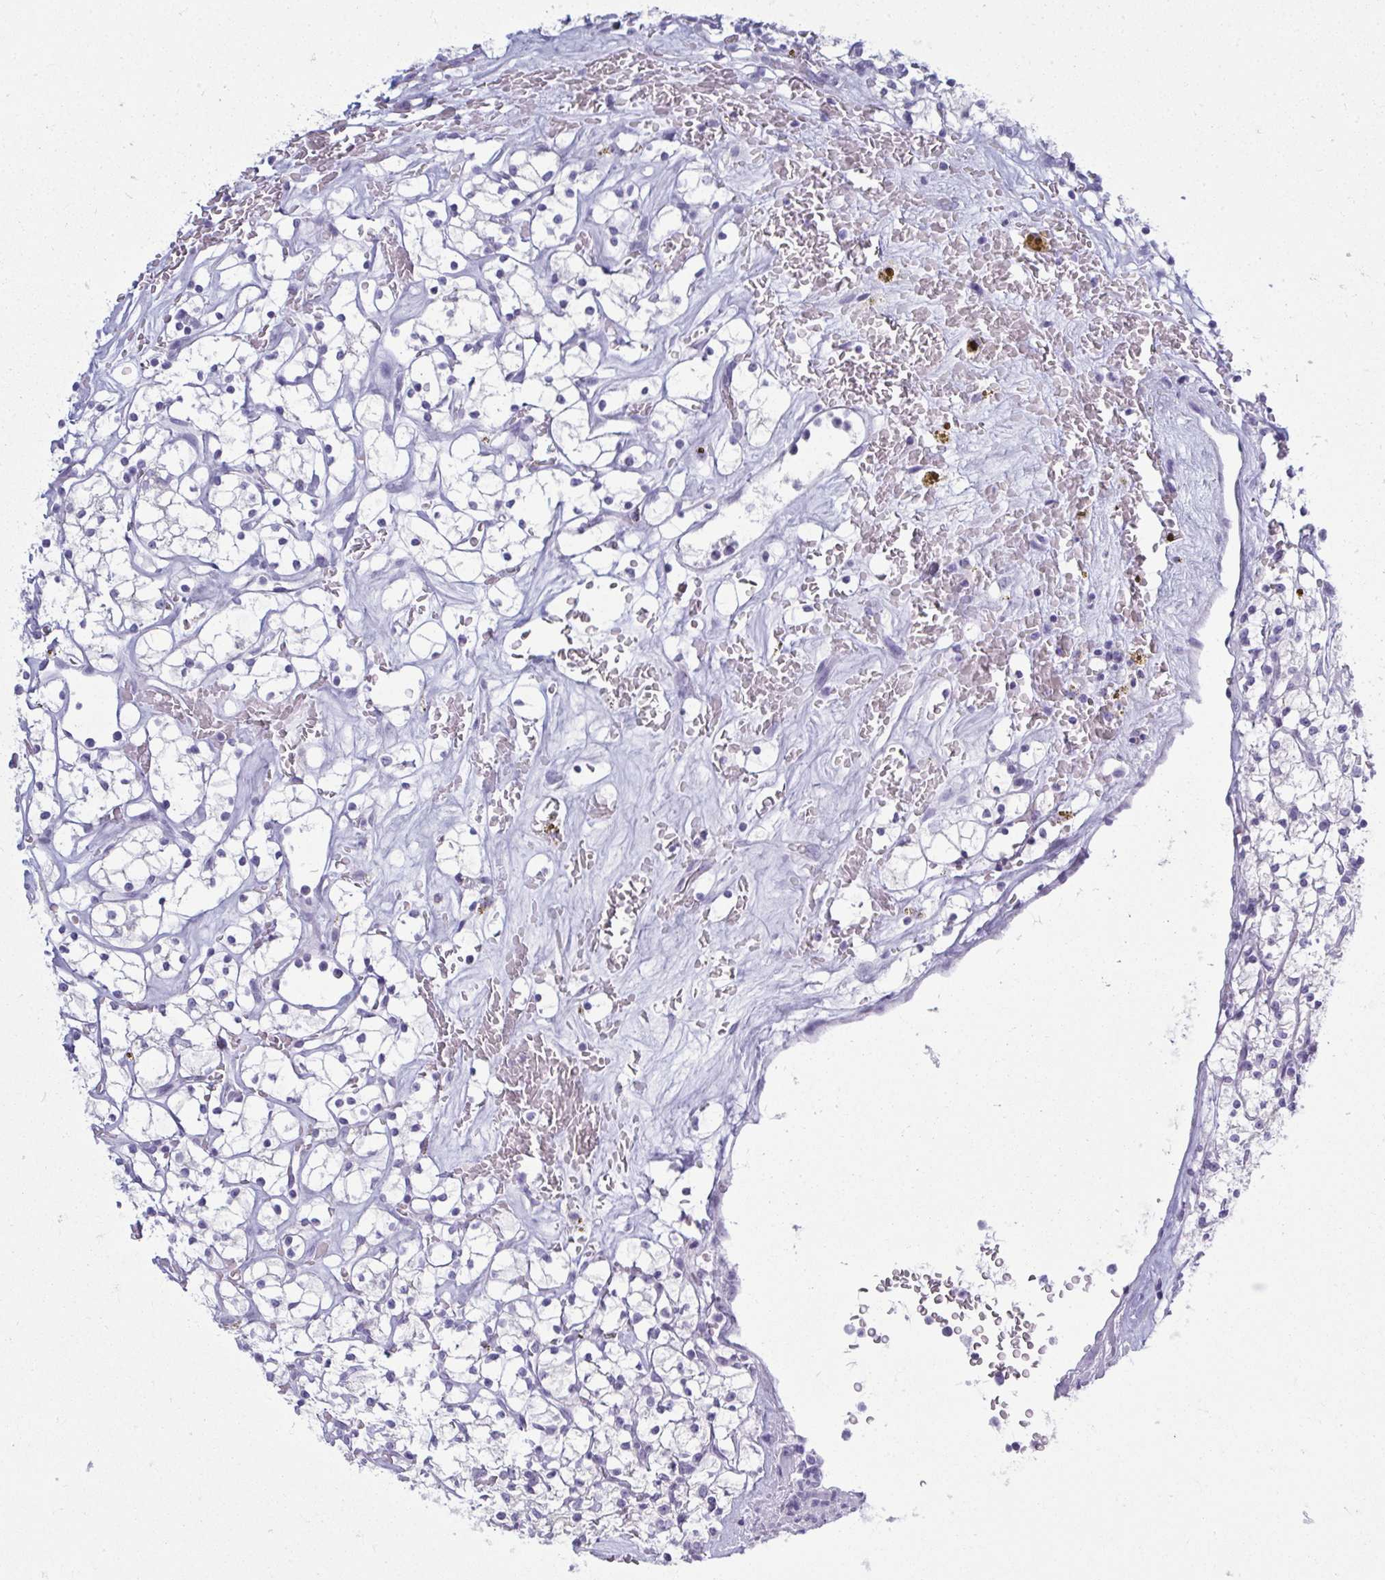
{"staining": {"intensity": "negative", "quantity": "none", "location": "none"}, "tissue": "renal cancer", "cell_type": "Tumor cells", "image_type": "cancer", "snomed": [{"axis": "morphology", "description": "Adenocarcinoma, NOS"}, {"axis": "topography", "description": "Kidney"}], "caption": "Immunohistochemistry image of human renal adenocarcinoma stained for a protein (brown), which reveals no positivity in tumor cells.", "gene": "QDPR", "patient": {"sex": "female", "age": 64}}